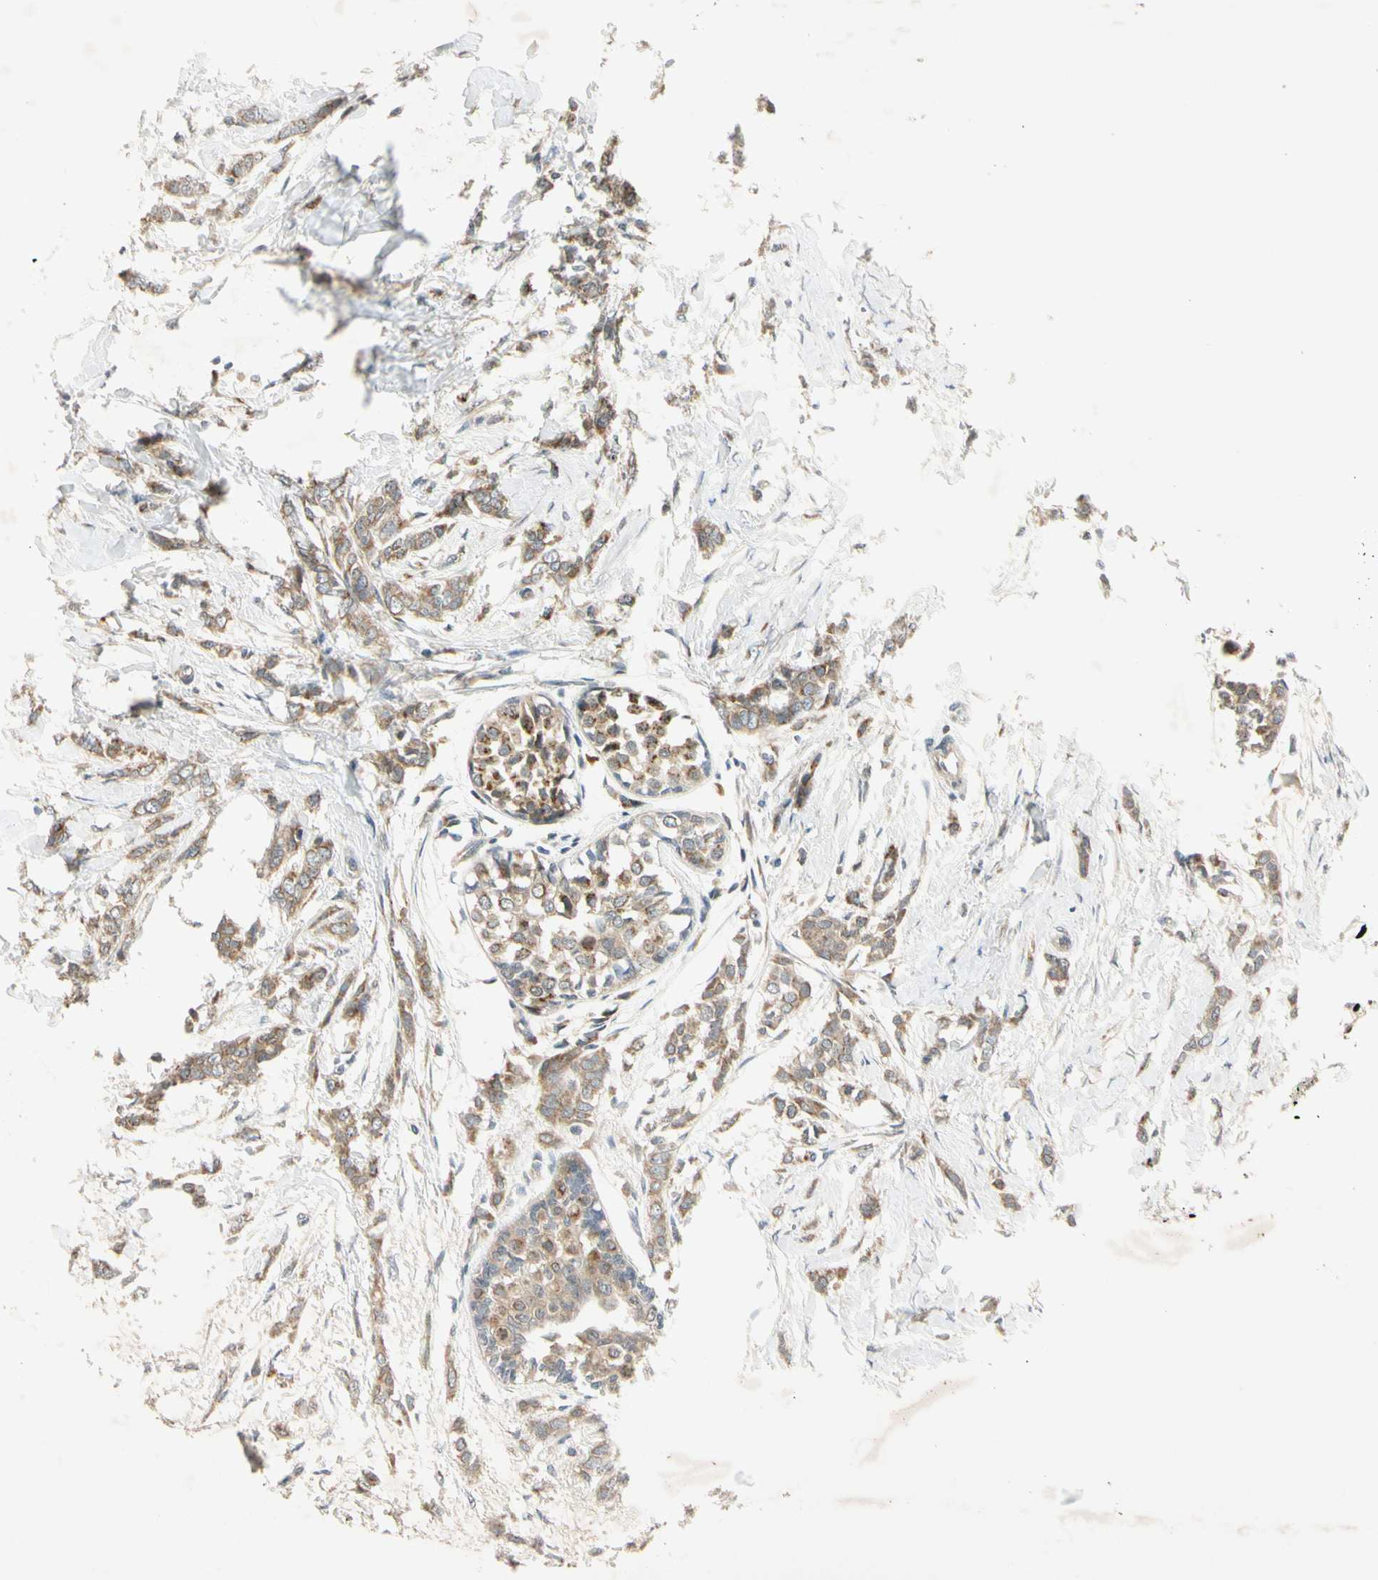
{"staining": {"intensity": "moderate", "quantity": ">75%", "location": "cytoplasmic/membranous"}, "tissue": "breast cancer", "cell_type": "Tumor cells", "image_type": "cancer", "snomed": [{"axis": "morphology", "description": "Lobular carcinoma, in situ"}, {"axis": "morphology", "description": "Lobular carcinoma"}, {"axis": "topography", "description": "Breast"}], "caption": "This histopathology image displays IHC staining of breast cancer (lobular carcinoma in situ), with medium moderate cytoplasmic/membranous expression in about >75% of tumor cells.", "gene": "RPS6KB2", "patient": {"sex": "female", "age": 41}}